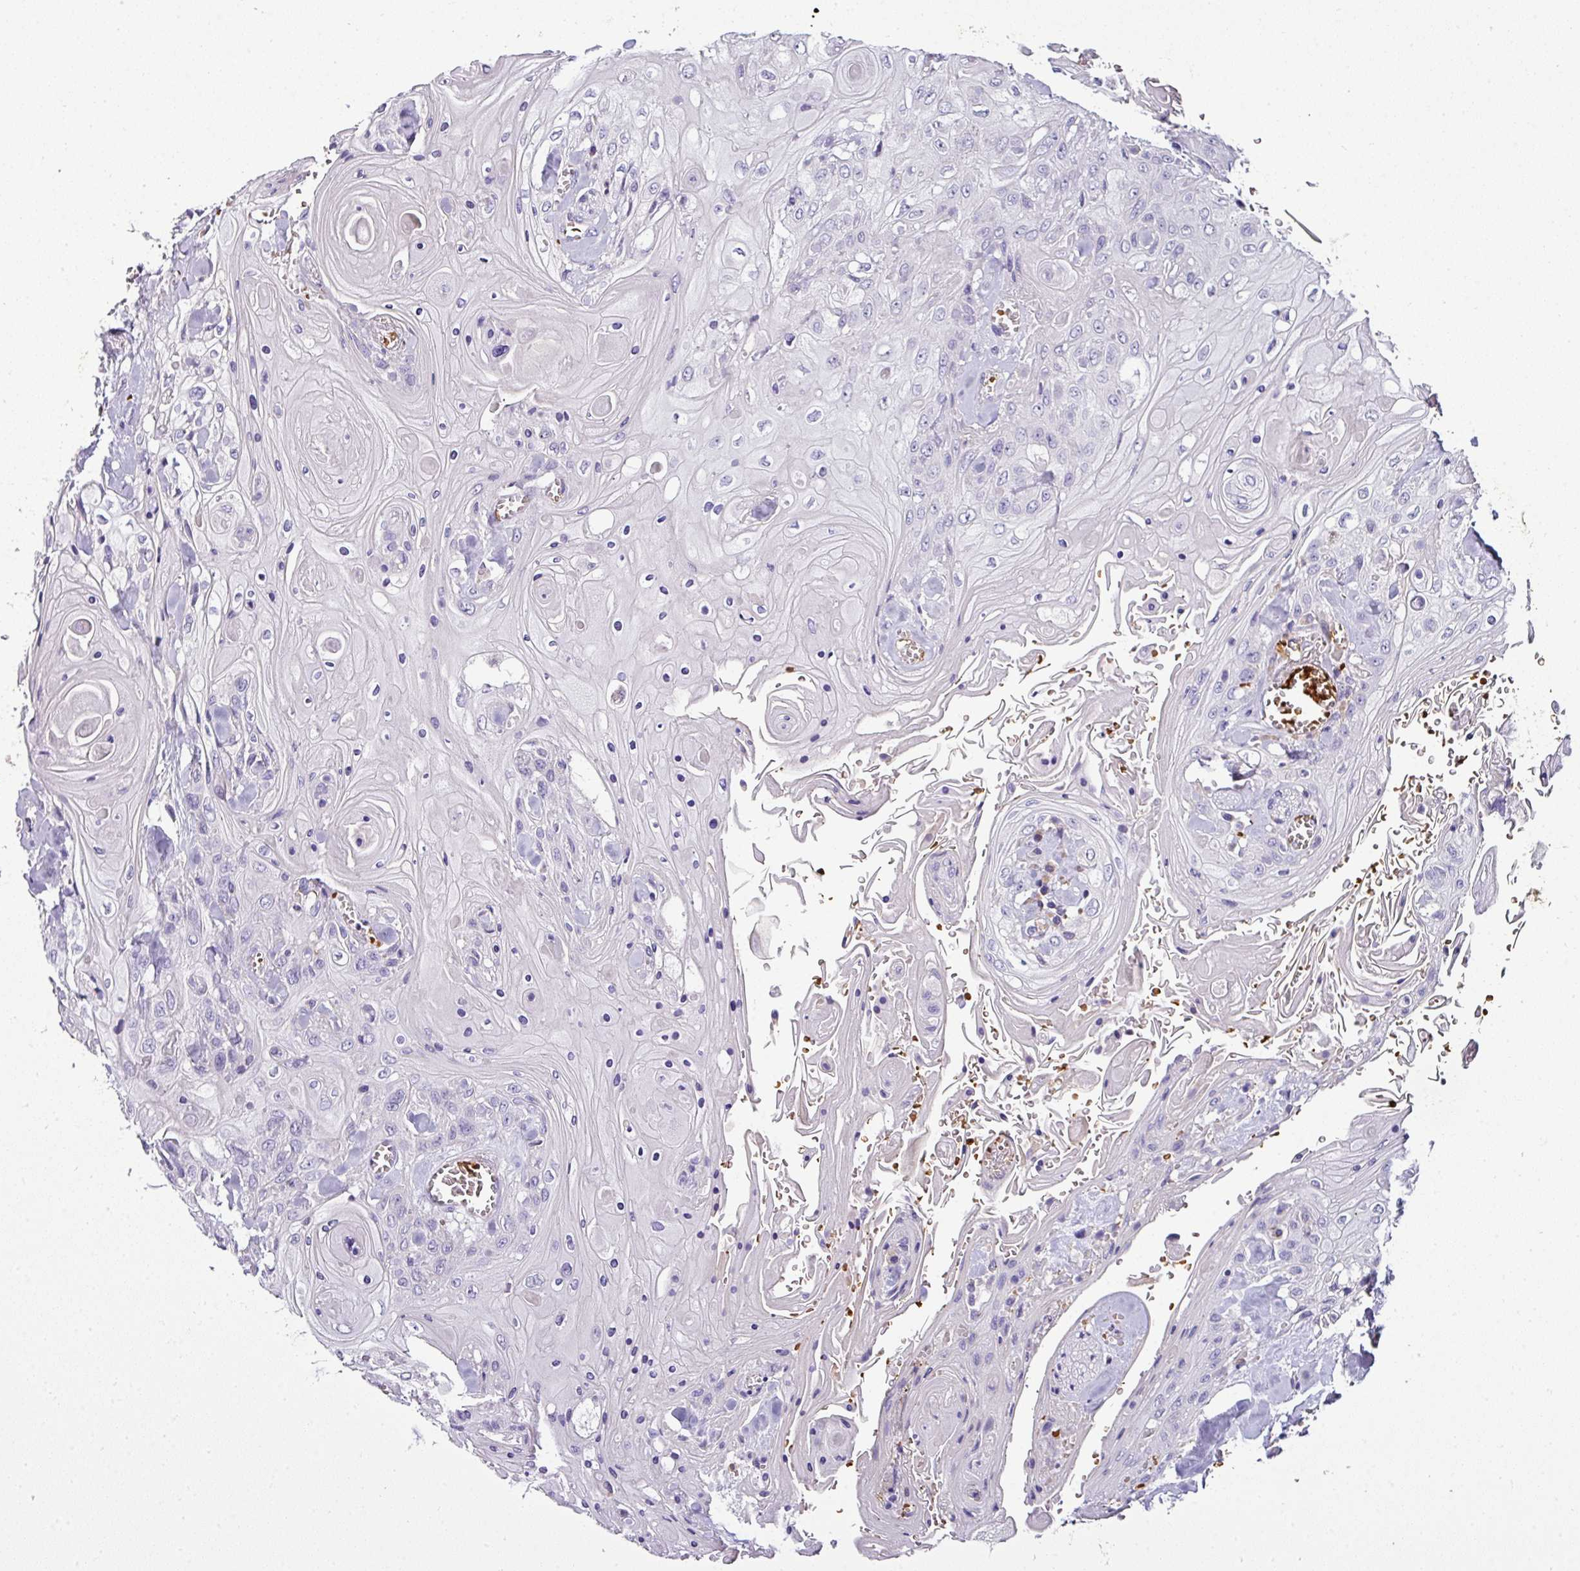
{"staining": {"intensity": "negative", "quantity": "none", "location": "none"}, "tissue": "head and neck cancer", "cell_type": "Tumor cells", "image_type": "cancer", "snomed": [{"axis": "morphology", "description": "Squamous cell carcinoma, NOS"}, {"axis": "topography", "description": "Head-Neck"}], "caption": "Immunohistochemical staining of head and neck squamous cell carcinoma demonstrates no significant staining in tumor cells.", "gene": "NAPSA", "patient": {"sex": "female", "age": 43}}